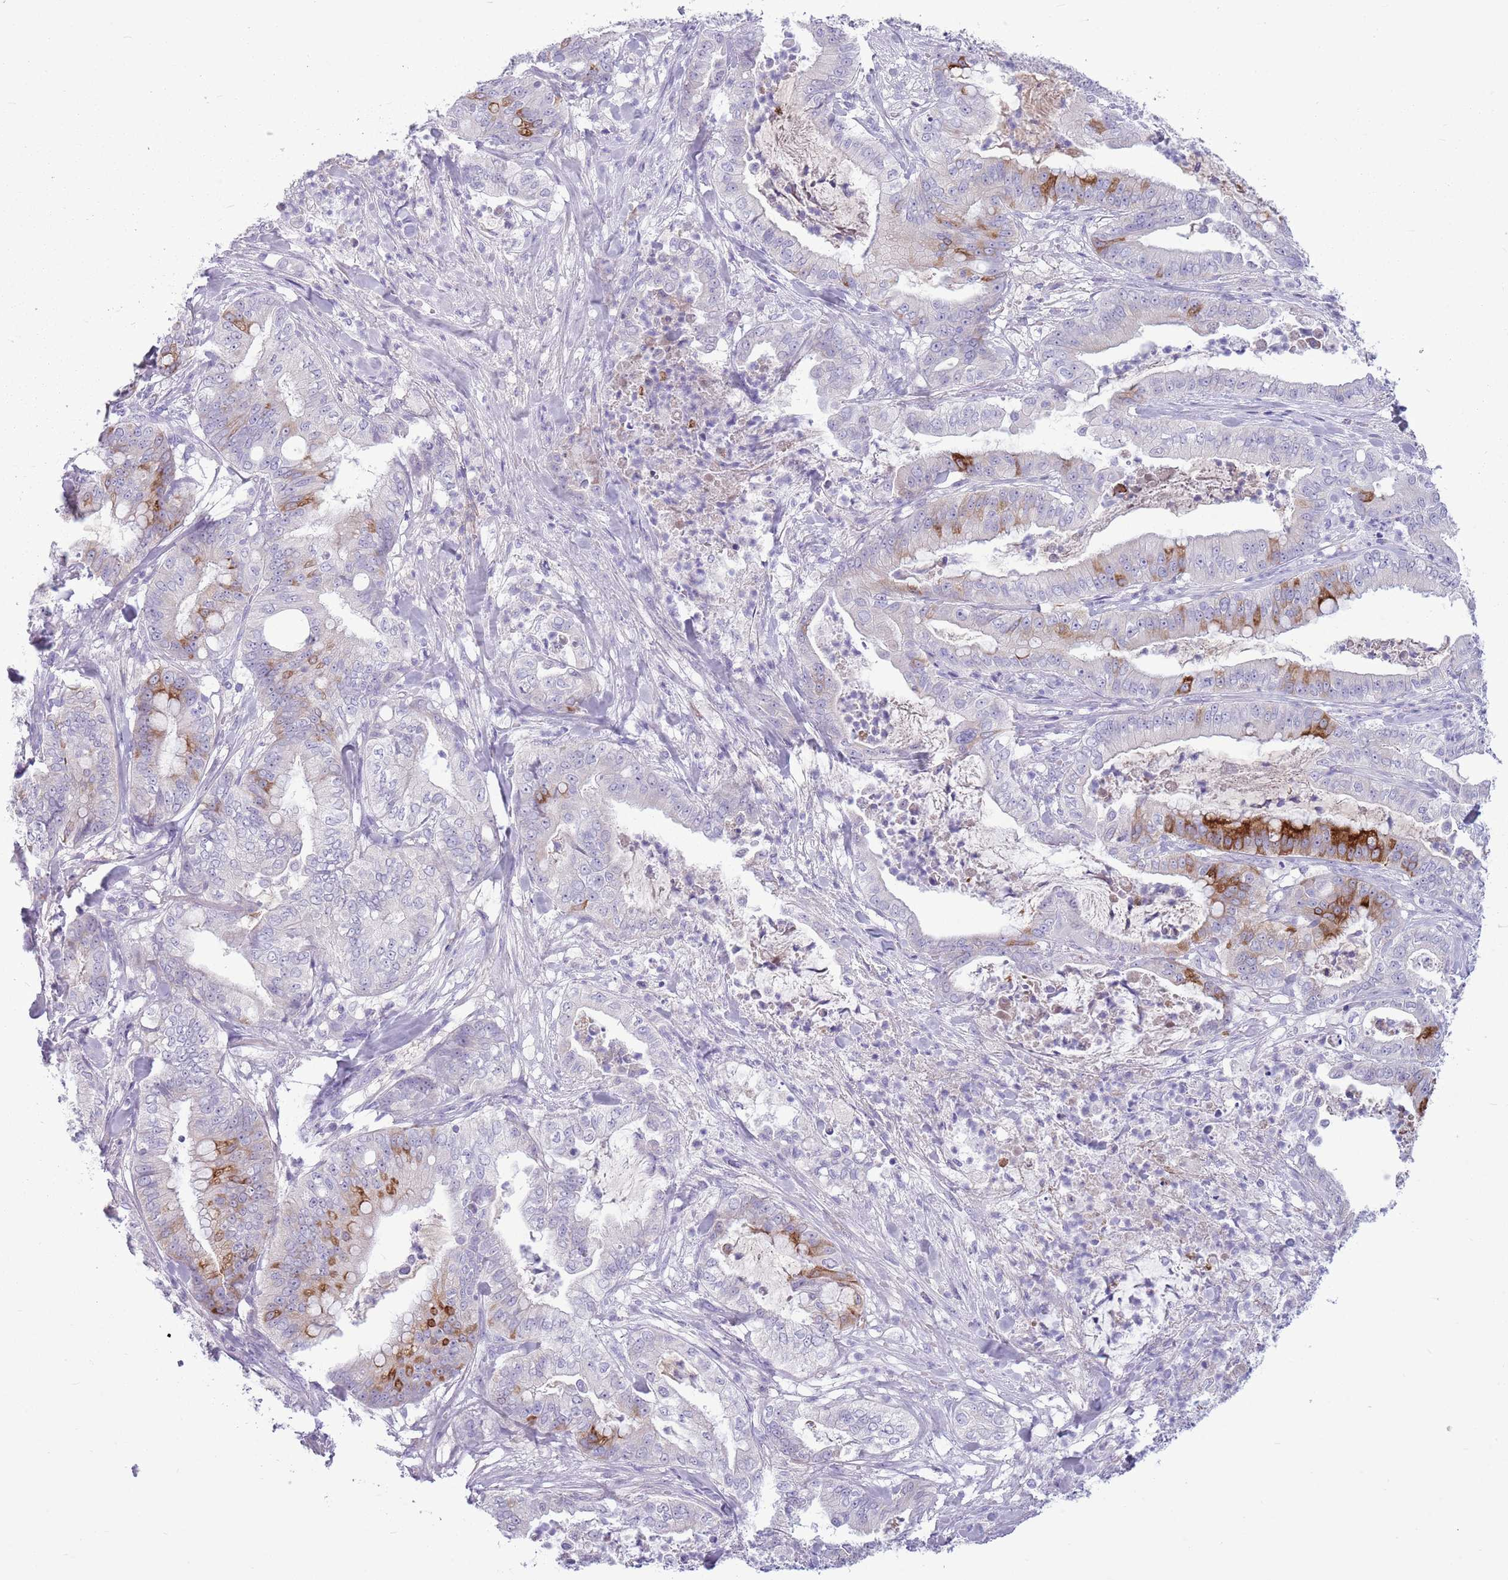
{"staining": {"intensity": "moderate", "quantity": "<25%", "location": "cytoplasmic/membranous"}, "tissue": "pancreatic cancer", "cell_type": "Tumor cells", "image_type": "cancer", "snomed": [{"axis": "morphology", "description": "Adenocarcinoma, NOS"}, {"axis": "topography", "description": "Pancreas"}], "caption": "Protein expression analysis of pancreatic cancer exhibits moderate cytoplasmic/membranous positivity in about <25% of tumor cells. (brown staining indicates protein expression, while blue staining denotes nuclei).", "gene": "ZNF425", "patient": {"sex": "male", "age": 71}}